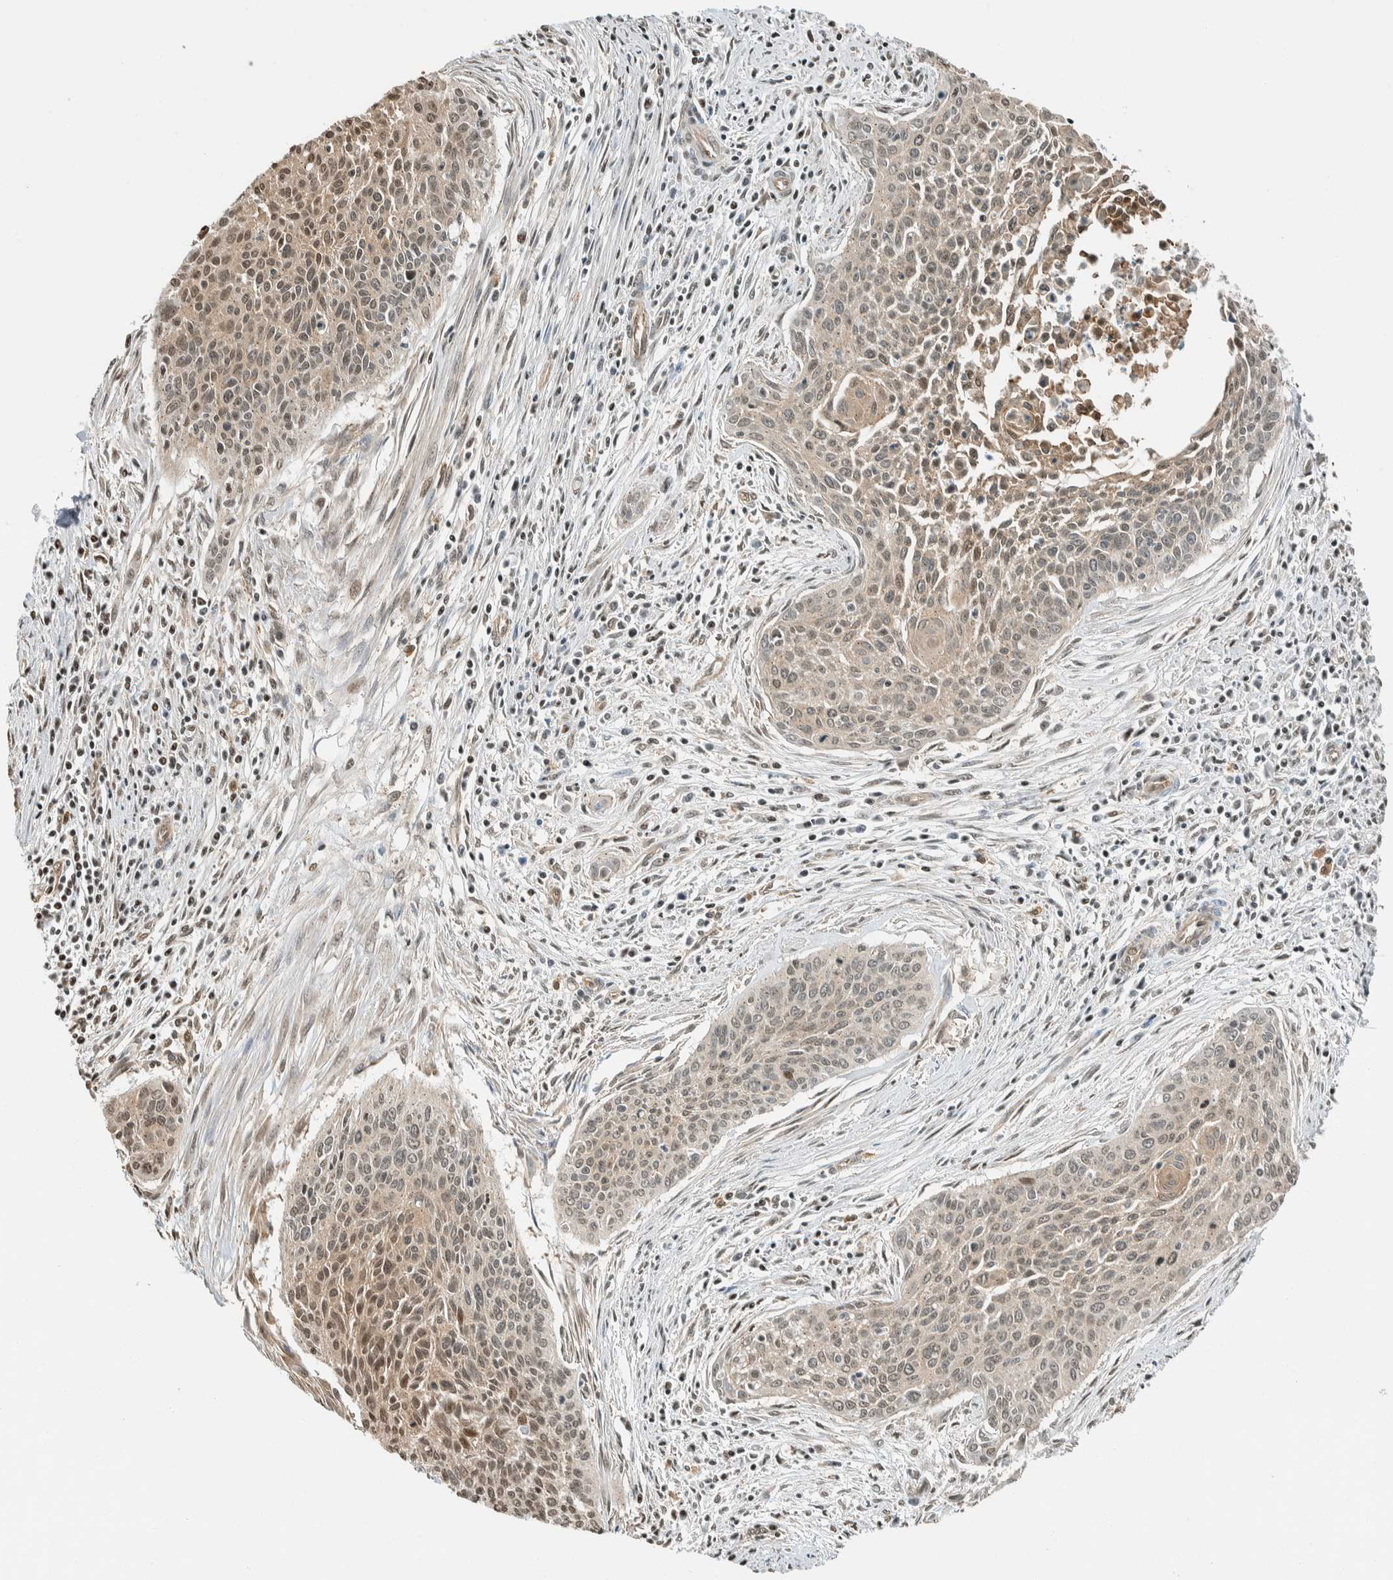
{"staining": {"intensity": "weak", "quantity": "25%-75%", "location": "cytoplasmic/membranous,nuclear"}, "tissue": "cervical cancer", "cell_type": "Tumor cells", "image_type": "cancer", "snomed": [{"axis": "morphology", "description": "Squamous cell carcinoma, NOS"}, {"axis": "topography", "description": "Cervix"}], "caption": "A brown stain shows weak cytoplasmic/membranous and nuclear staining of a protein in human cervical squamous cell carcinoma tumor cells.", "gene": "NIBAN2", "patient": {"sex": "female", "age": 55}}